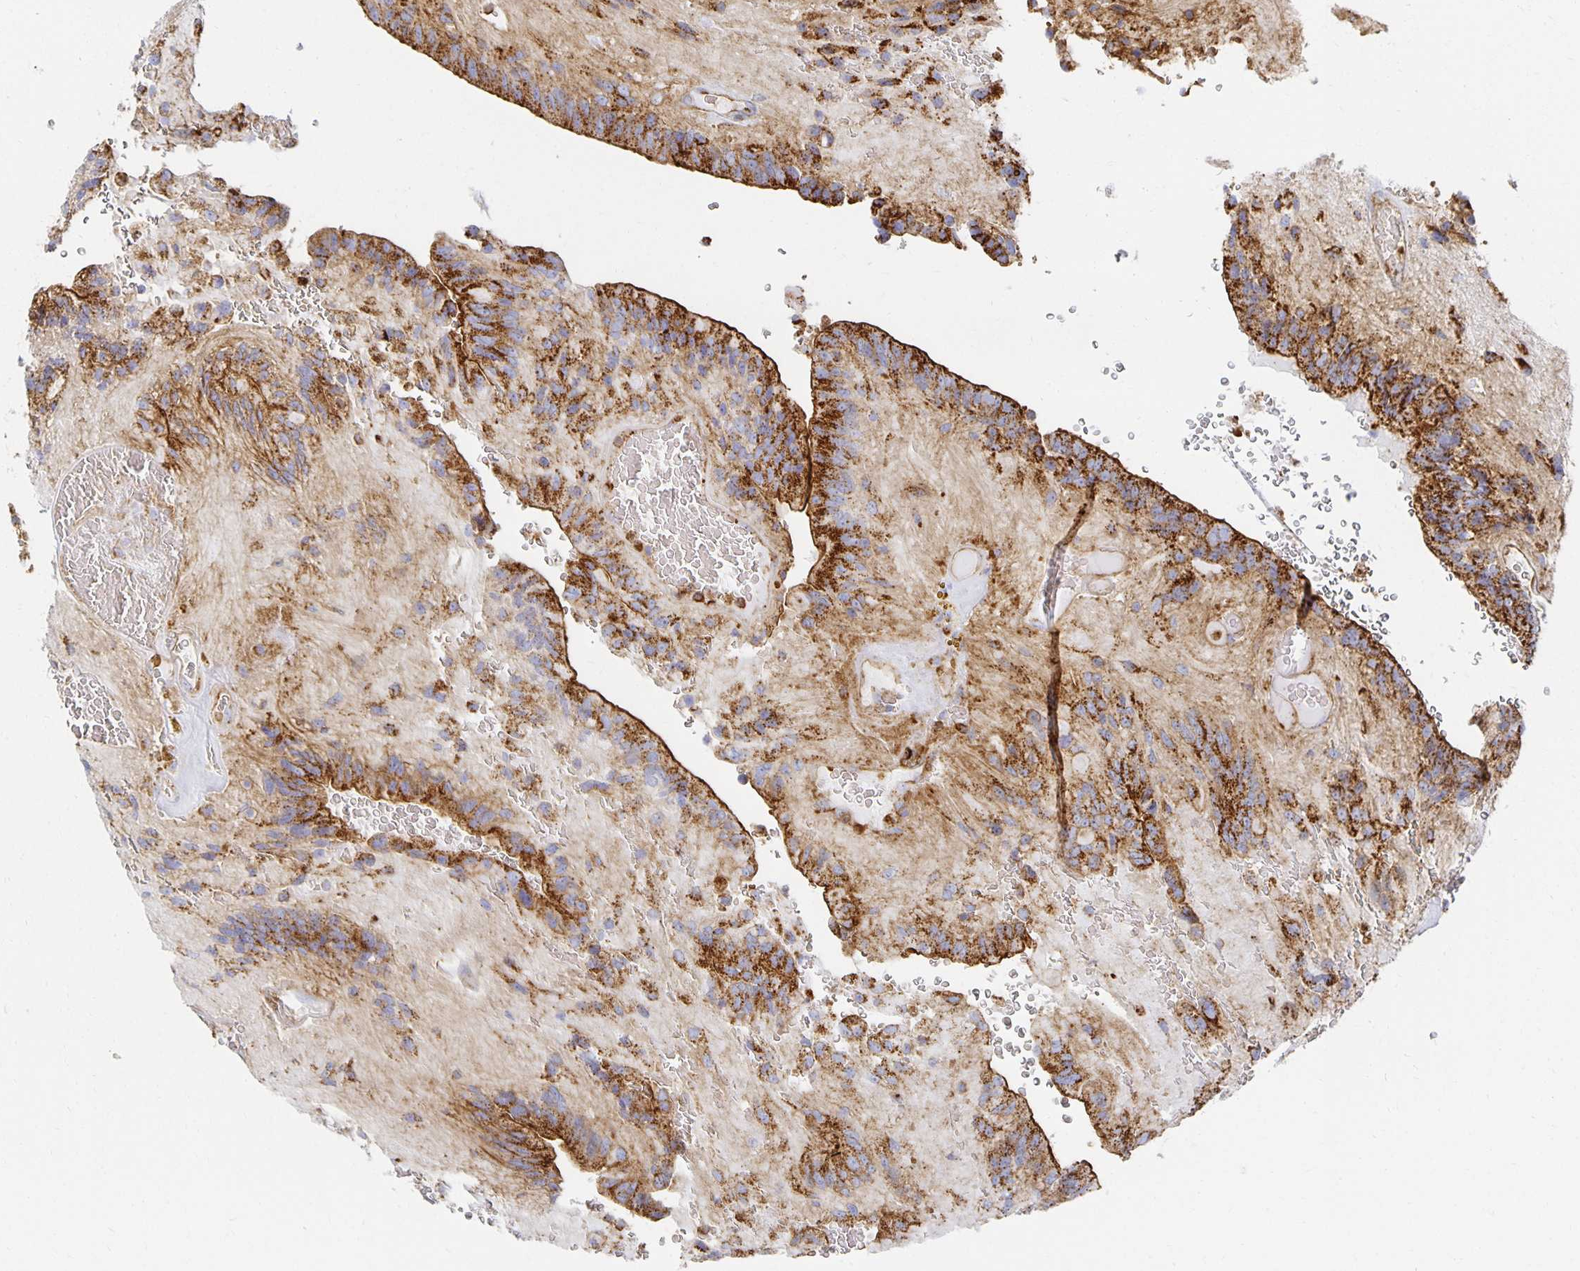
{"staining": {"intensity": "strong", "quantity": ">75%", "location": "cytoplasmic/membranous"}, "tissue": "glioma", "cell_type": "Tumor cells", "image_type": "cancer", "snomed": [{"axis": "morphology", "description": "Glioma, malignant, Low grade"}, {"axis": "topography", "description": "Brain"}], "caption": "Immunohistochemistry (IHC) (DAB (3,3'-diaminobenzidine)) staining of human malignant glioma (low-grade) shows strong cytoplasmic/membranous protein expression in about >75% of tumor cells.", "gene": "TAAR1", "patient": {"sex": "male", "age": 31}}